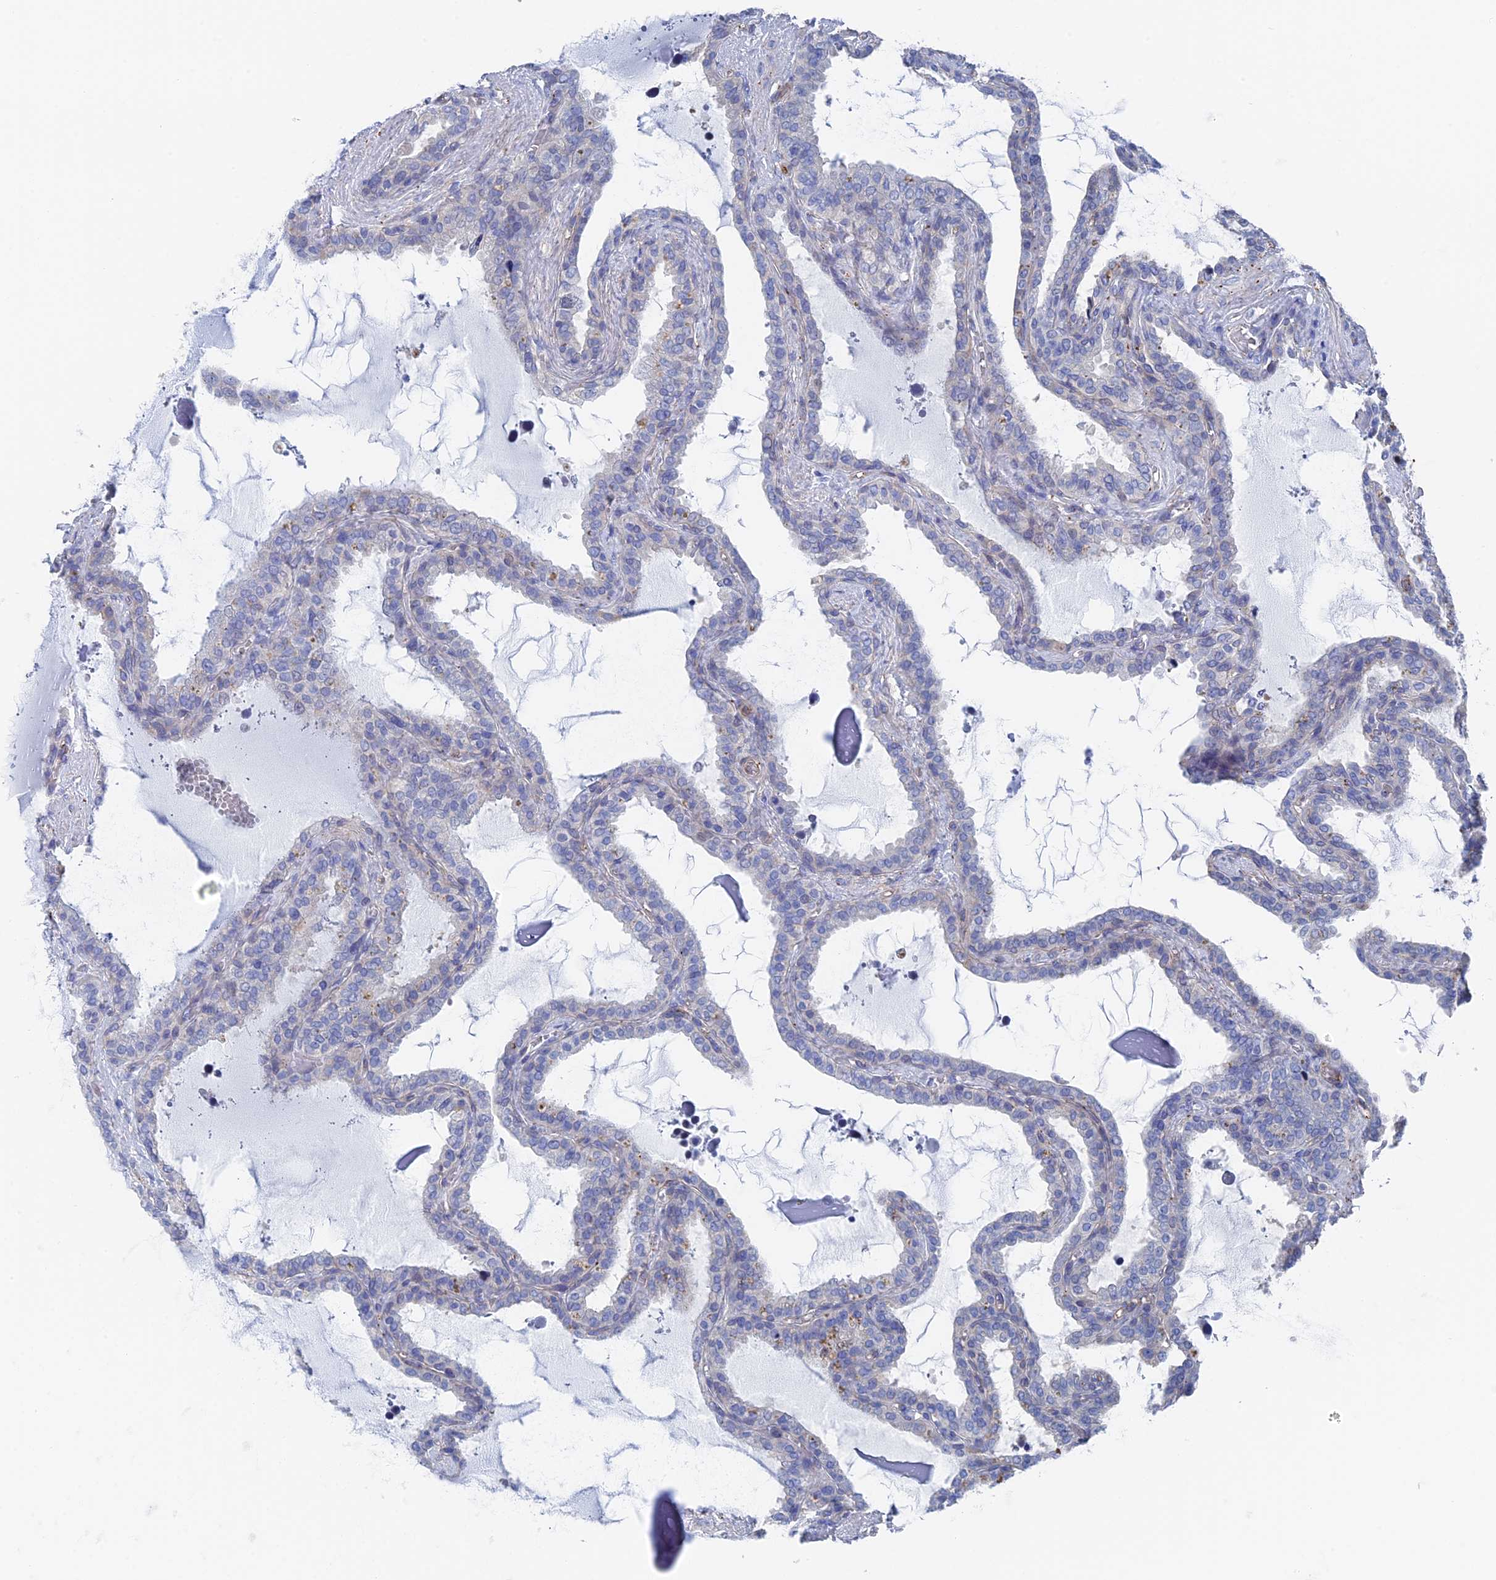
{"staining": {"intensity": "negative", "quantity": "none", "location": "none"}, "tissue": "seminal vesicle", "cell_type": "Glandular cells", "image_type": "normal", "snomed": [{"axis": "morphology", "description": "Normal tissue, NOS"}, {"axis": "topography", "description": "Seminal veicle"}], "caption": "Seminal vesicle was stained to show a protein in brown. There is no significant positivity in glandular cells. (DAB IHC visualized using brightfield microscopy, high magnification).", "gene": "MTHFSD", "patient": {"sex": "male", "age": 46}}